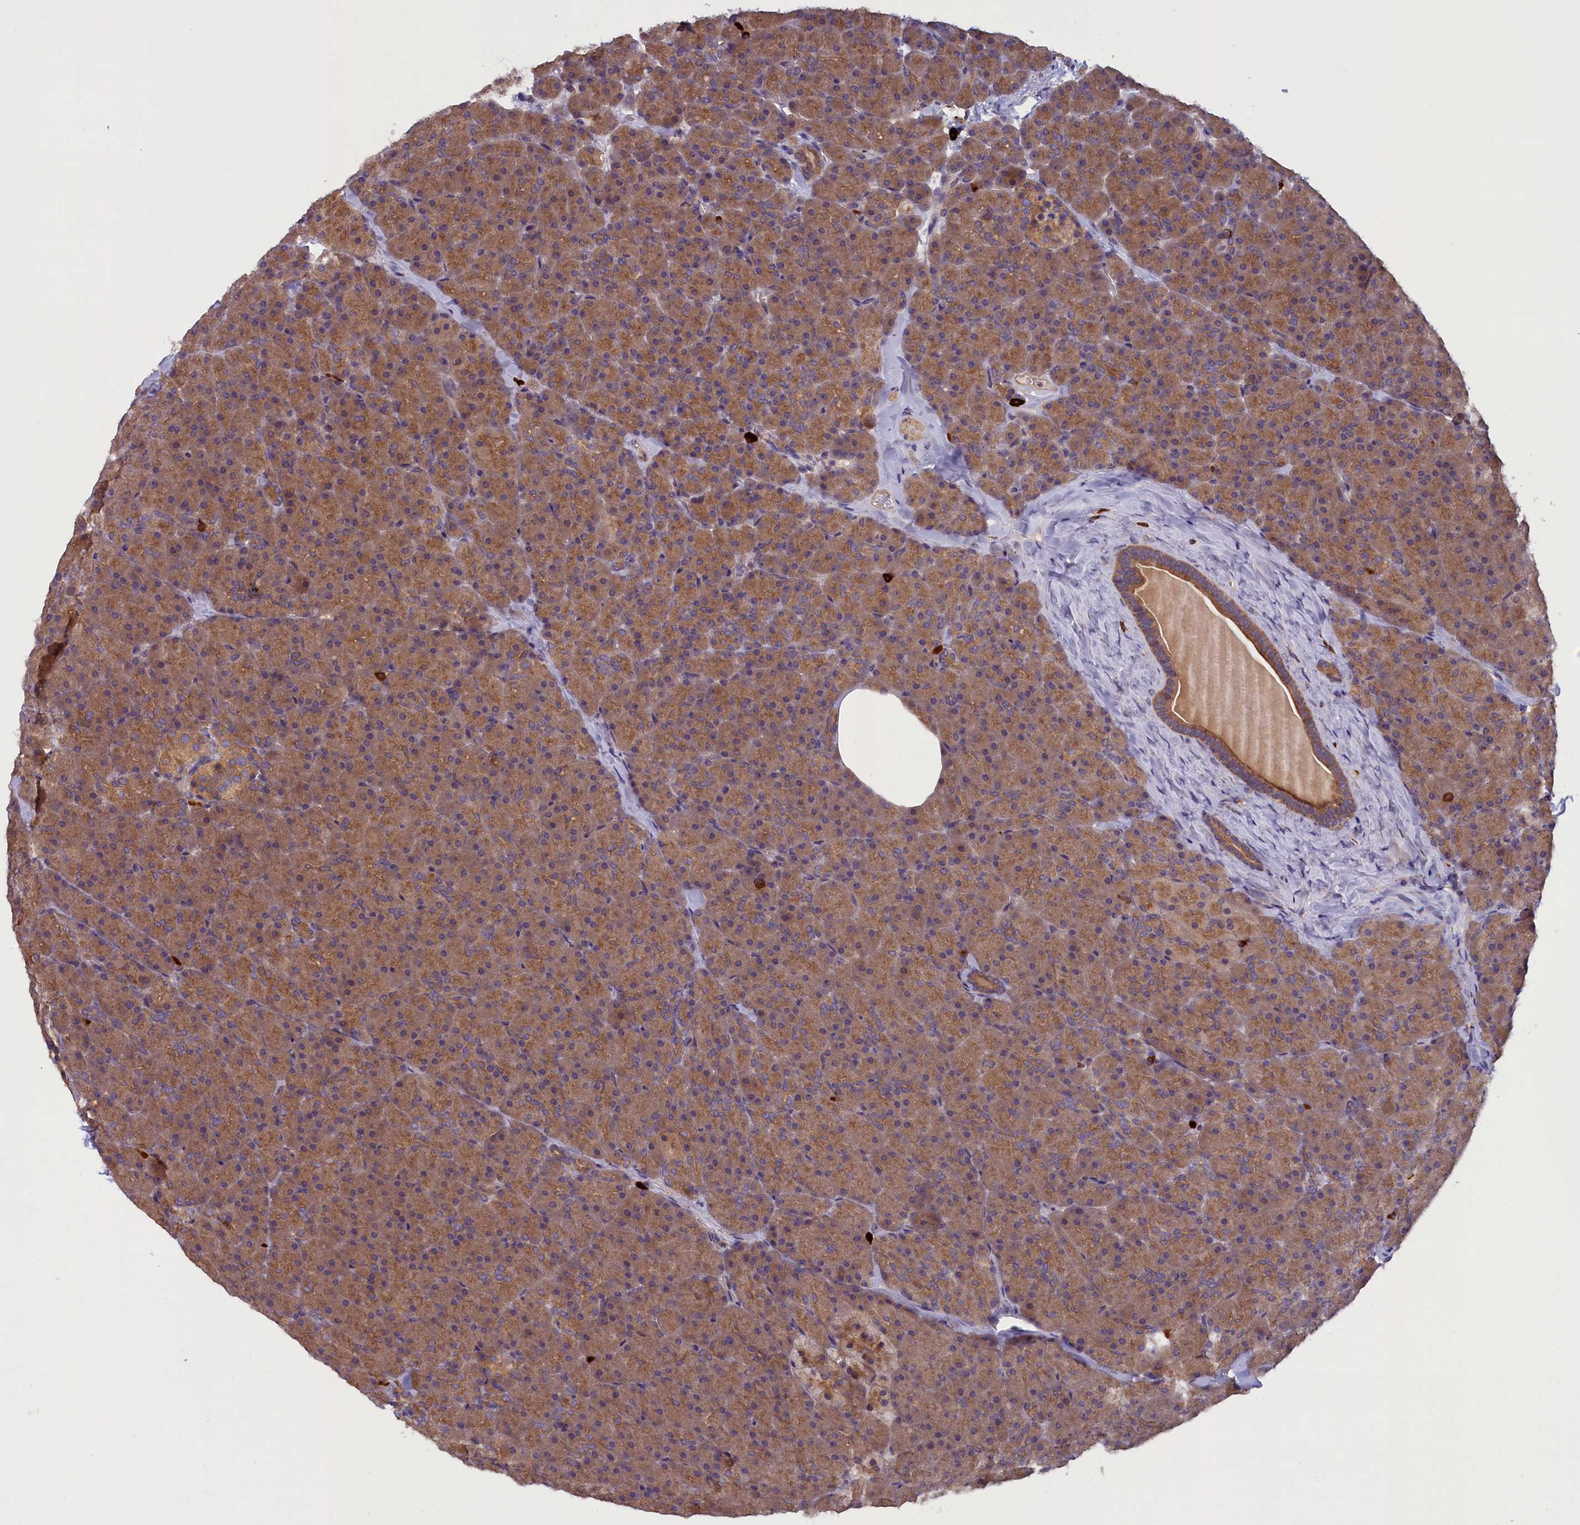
{"staining": {"intensity": "moderate", "quantity": ">75%", "location": "cytoplasmic/membranous"}, "tissue": "pancreas", "cell_type": "Exocrine glandular cells", "image_type": "normal", "snomed": [{"axis": "morphology", "description": "Normal tissue, NOS"}, {"axis": "topography", "description": "Pancreas"}], "caption": "The photomicrograph shows a brown stain indicating the presence of a protein in the cytoplasmic/membranous of exocrine glandular cells in pancreas.", "gene": "CCDC9B", "patient": {"sex": "male", "age": 36}}